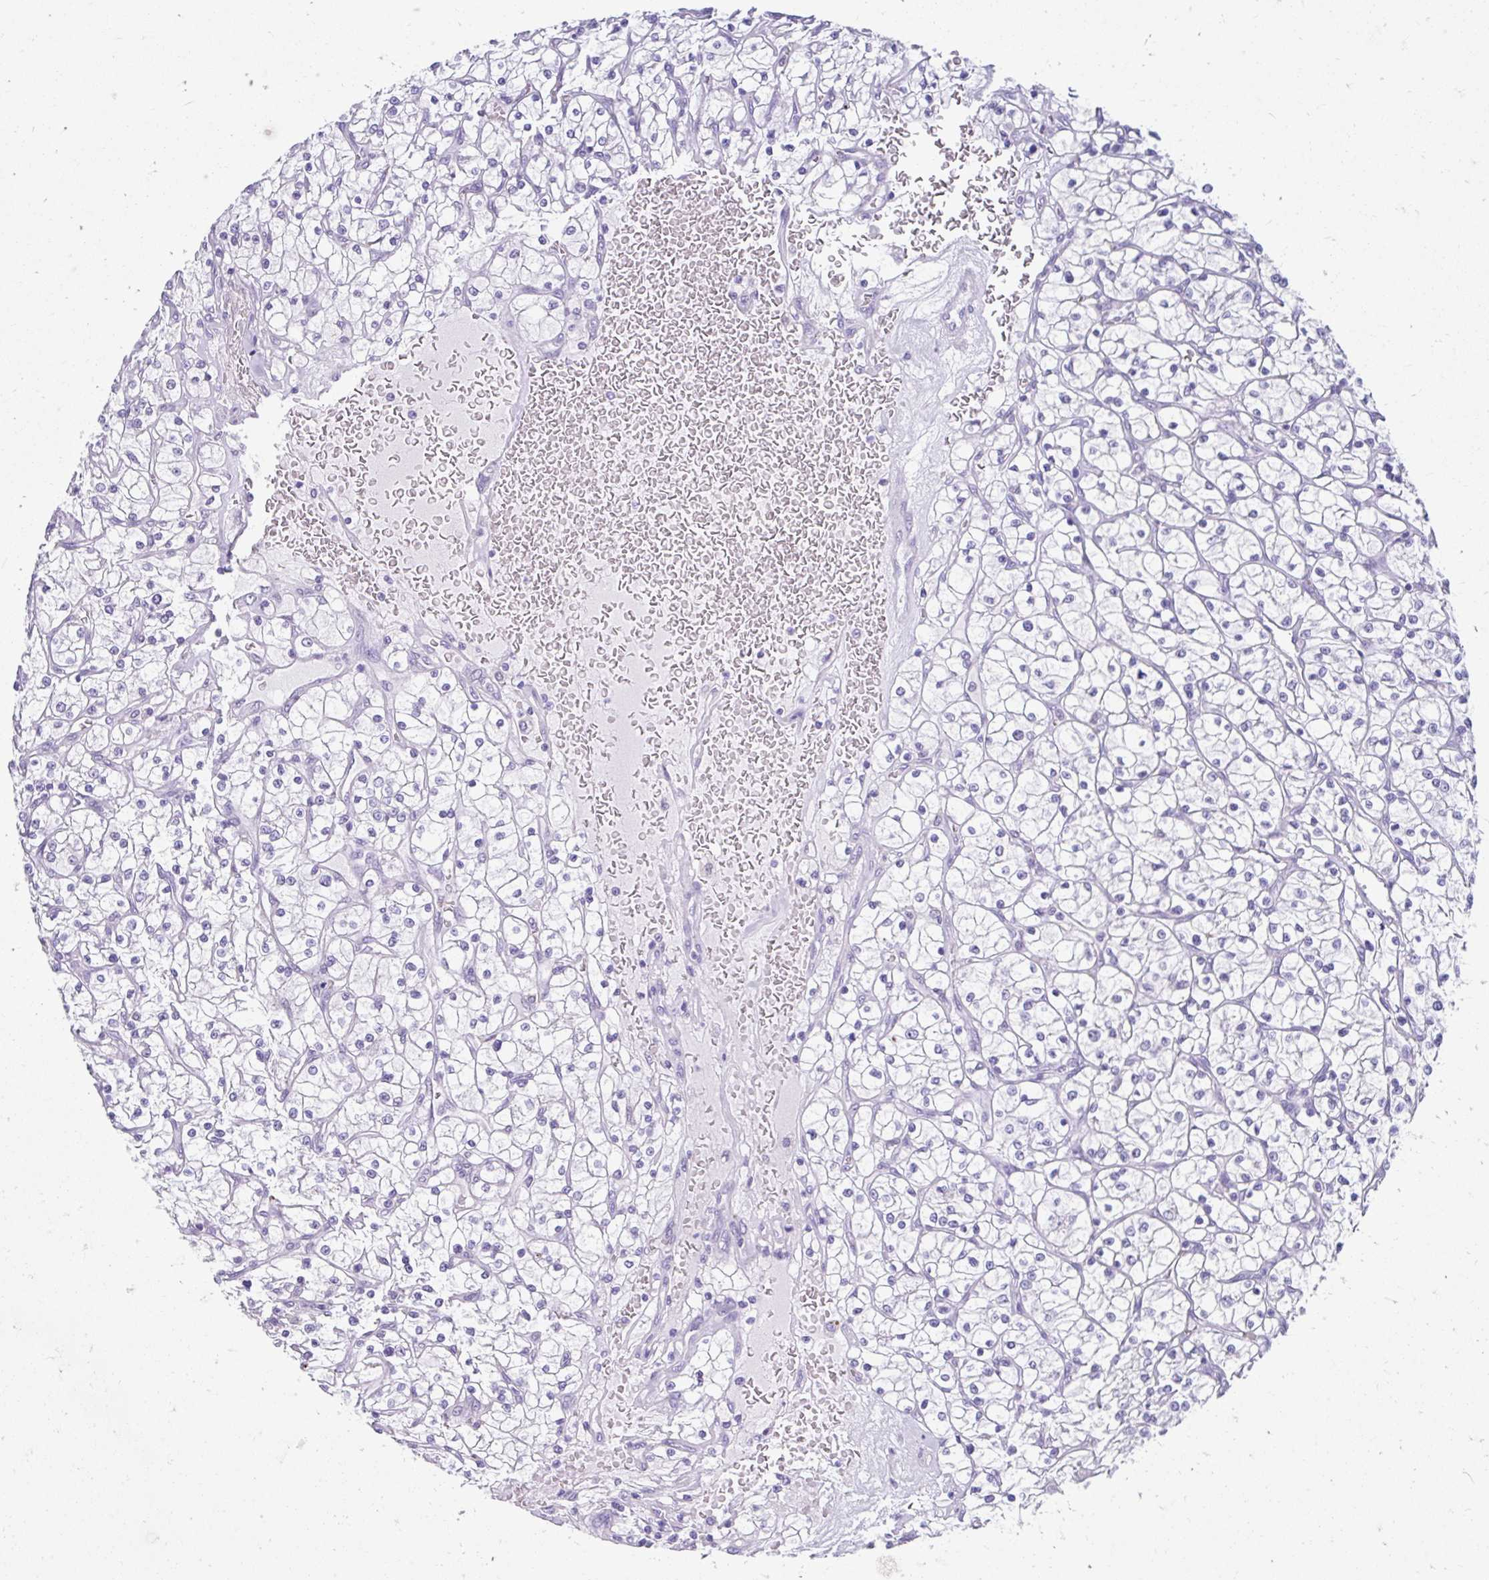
{"staining": {"intensity": "negative", "quantity": "none", "location": "none"}, "tissue": "renal cancer", "cell_type": "Tumor cells", "image_type": "cancer", "snomed": [{"axis": "morphology", "description": "Adenocarcinoma, NOS"}, {"axis": "topography", "description": "Kidney"}], "caption": "This is a histopathology image of immunohistochemistry staining of renal cancer (adenocarcinoma), which shows no positivity in tumor cells.", "gene": "DCAF17", "patient": {"sex": "female", "age": 64}}